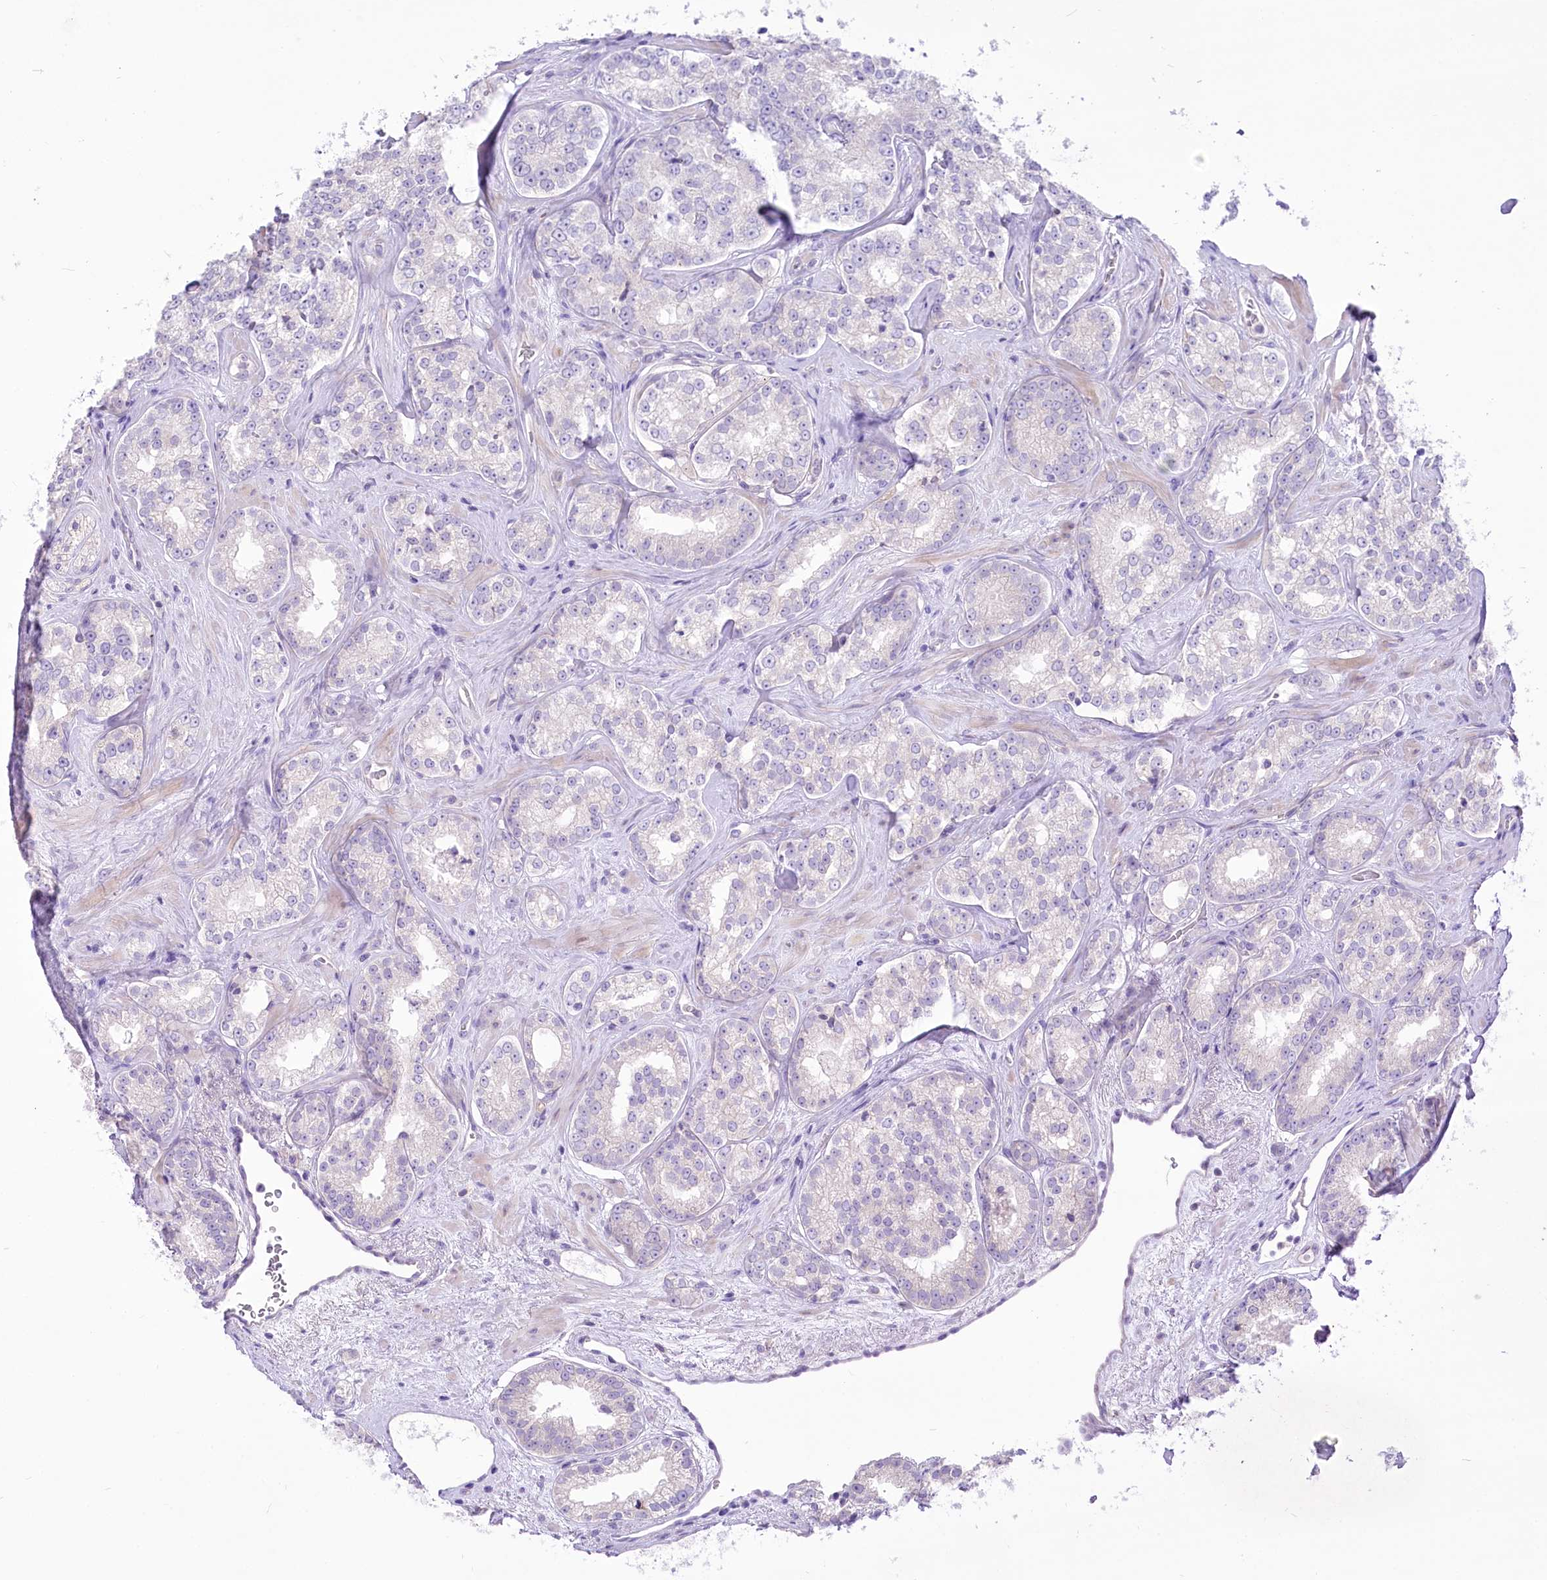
{"staining": {"intensity": "negative", "quantity": "none", "location": "none"}, "tissue": "prostate cancer", "cell_type": "Tumor cells", "image_type": "cancer", "snomed": [{"axis": "morphology", "description": "Normal tissue, NOS"}, {"axis": "morphology", "description": "Adenocarcinoma, High grade"}, {"axis": "topography", "description": "Prostate"}], "caption": "Micrograph shows no significant protein expression in tumor cells of prostate cancer.", "gene": "HELT", "patient": {"sex": "male", "age": 83}}